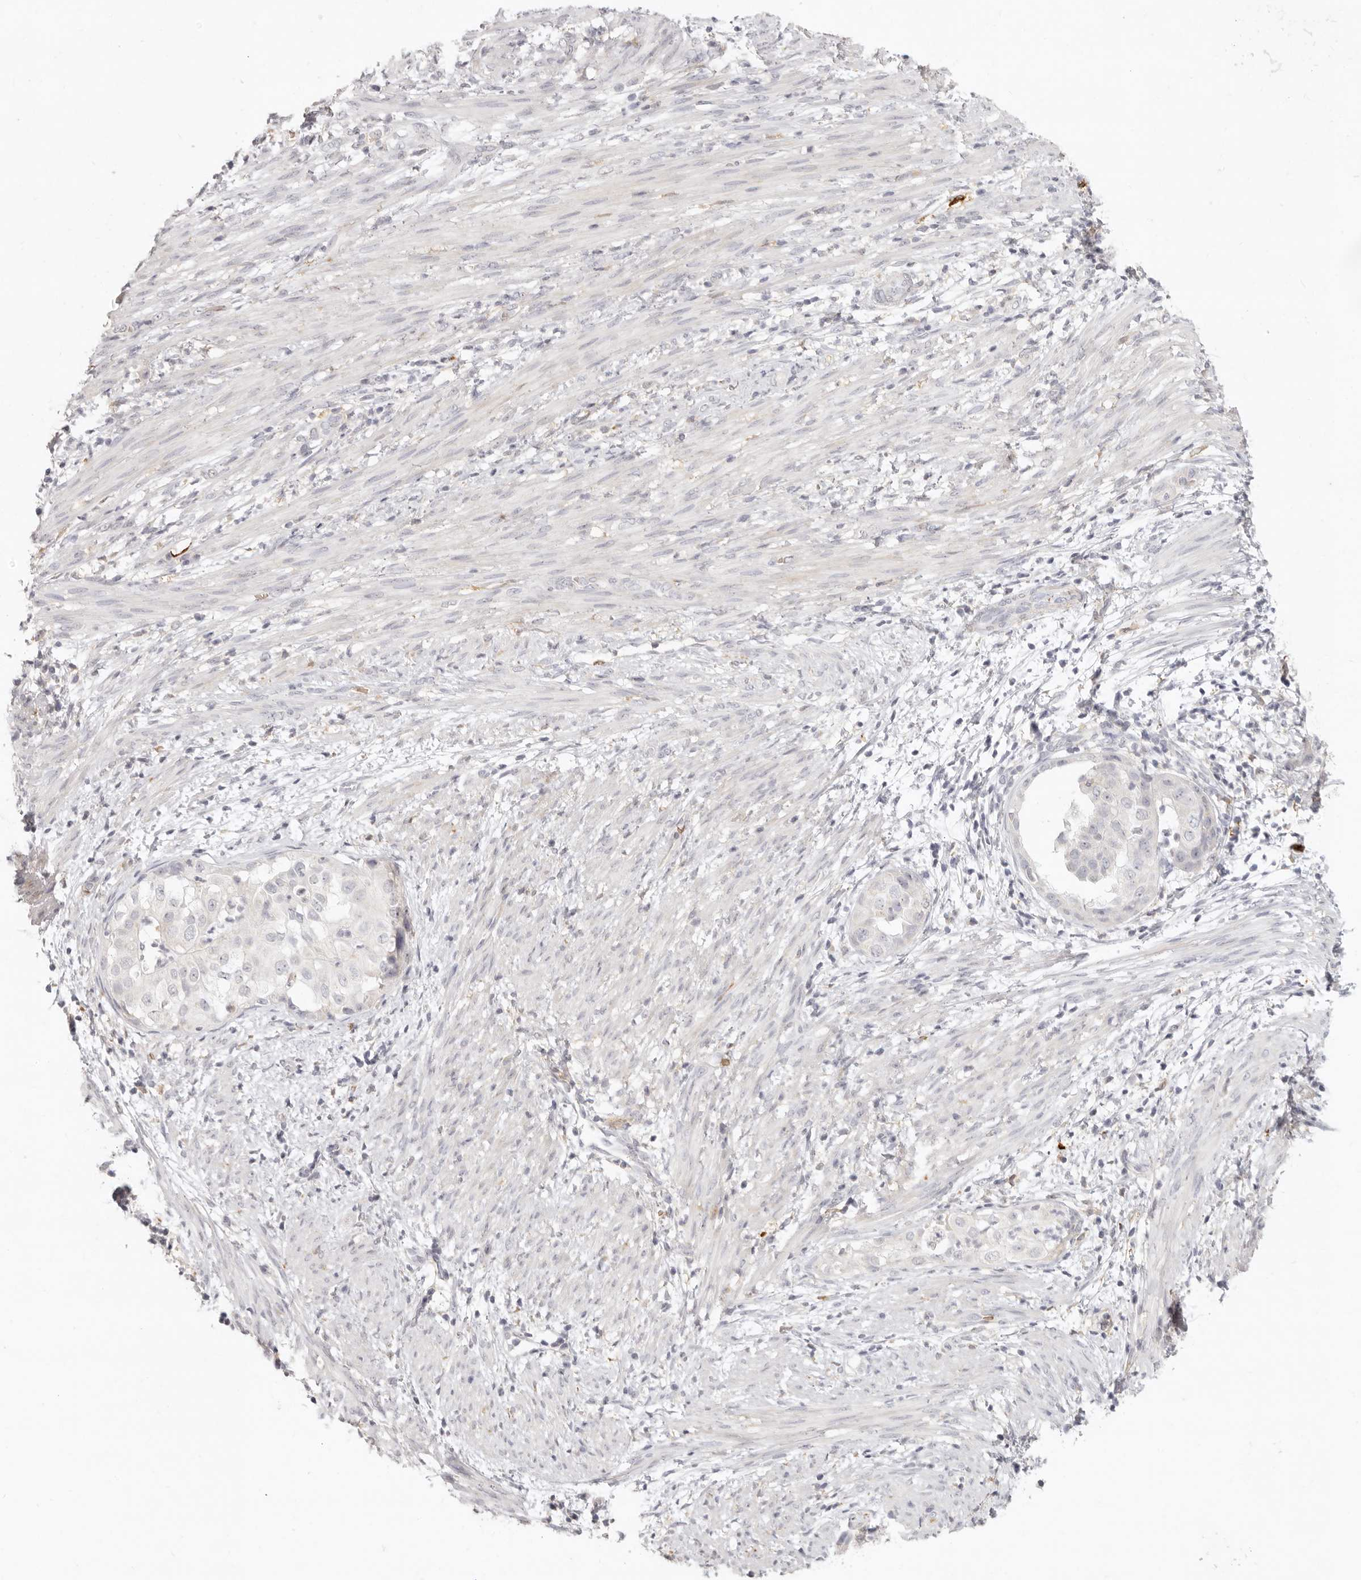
{"staining": {"intensity": "negative", "quantity": "none", "location": "none"}, "tissue": "endometrial cancer", "cell_type": "Tumor cells", "image_type": "cancer", "snomed": [{"axis": "morphology", "description": "Adenocarcinoma, NOS"}, {"axis": "topography", "description": "Endometrium"}], "caption": "High power microscopy photomicrograph of an immunohistochemistry photomicrograph of endometrial cancer, revealing no significant positivity in tumor cells. (DAB (3,3'-diaminobenzidine) immunohistochemistry visualized using brightfield microscopy, high magnification).", "gene": "NIBAN1", "patient": {"sex": "female", "age": 85}}